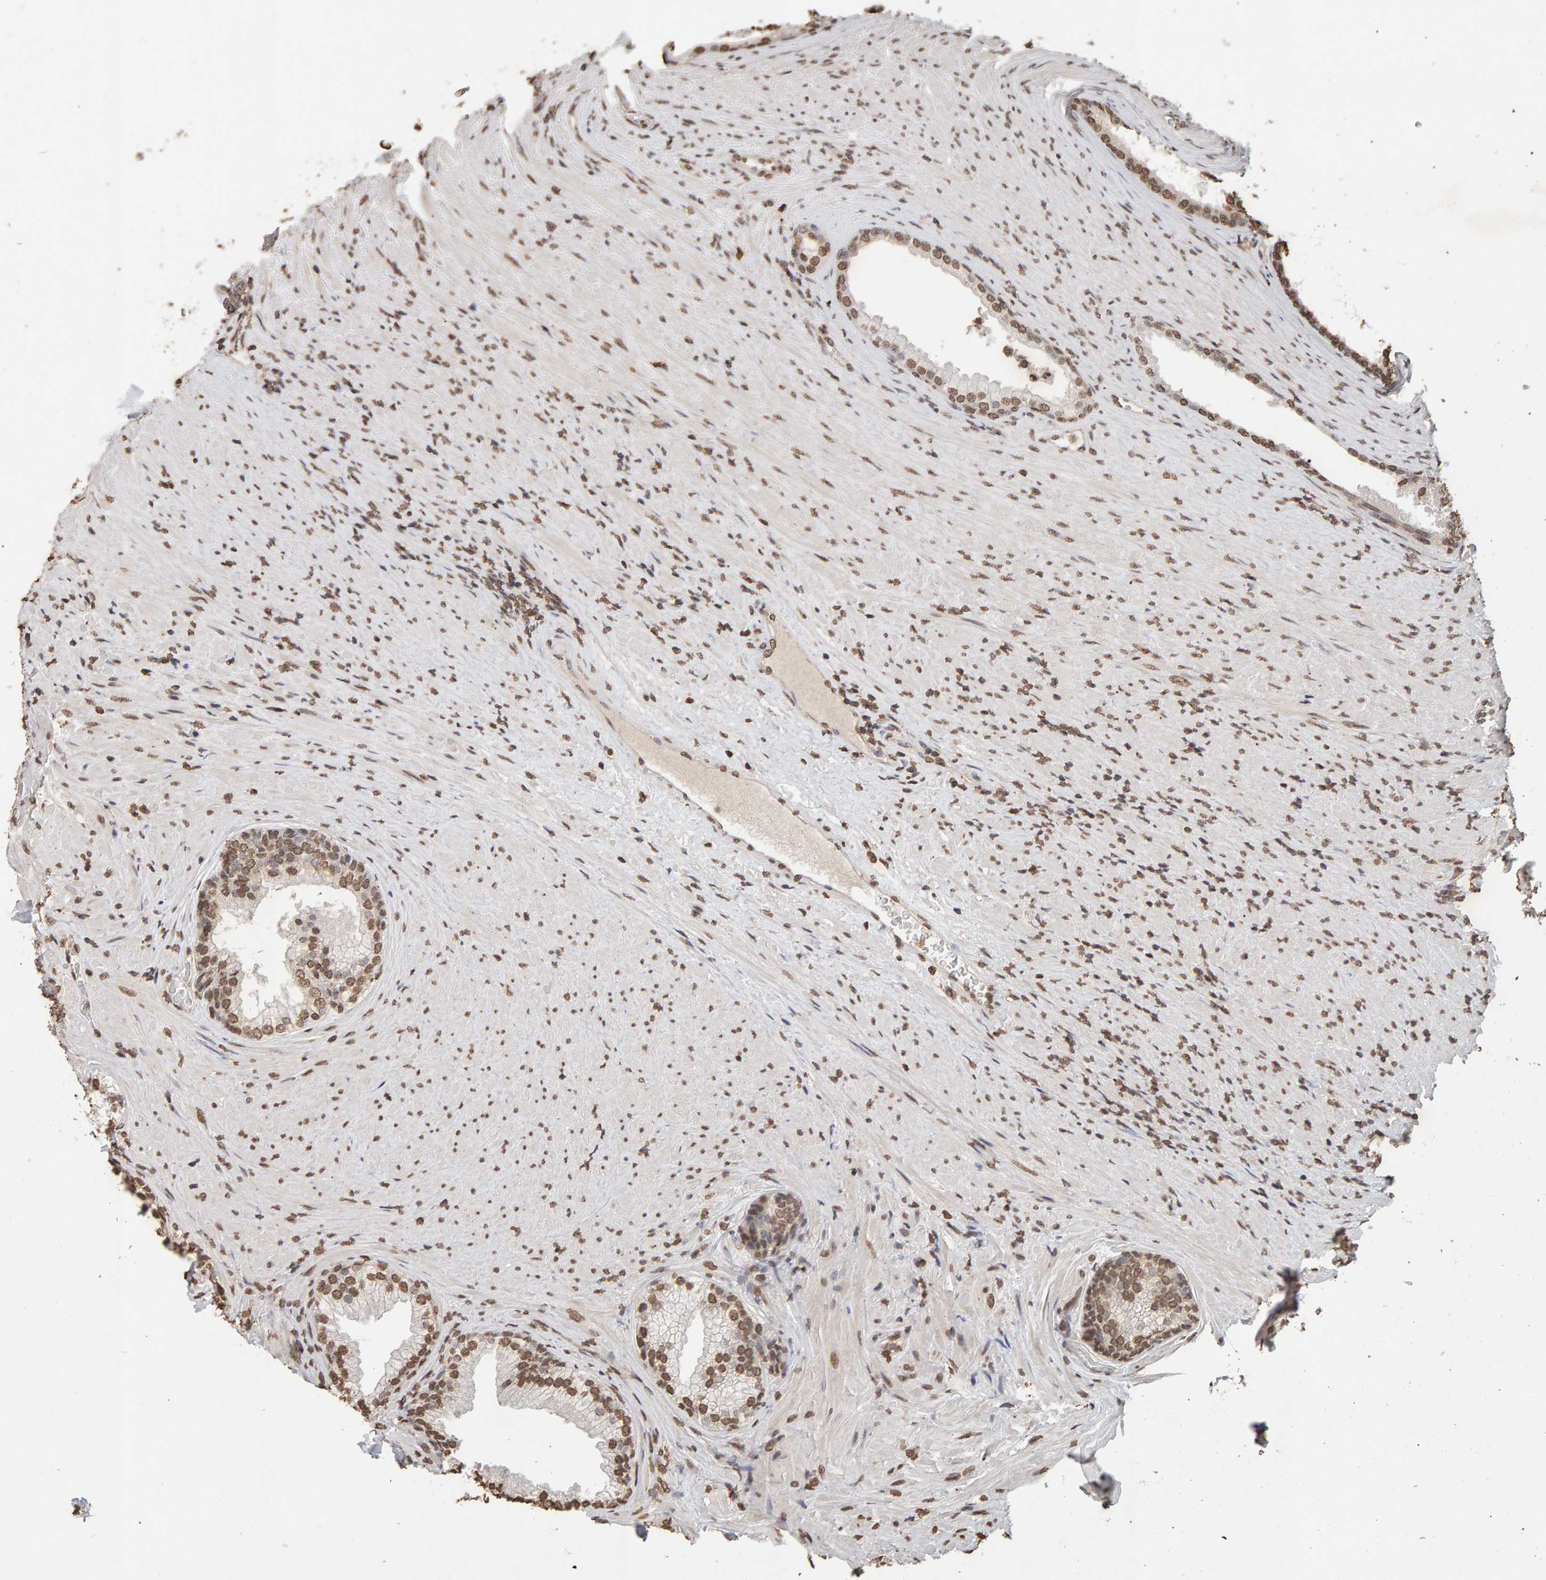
{"staining": {"intensity": "moderate", "quantity": ">75%", "location": "nuclear"}, "tissue": "prostate", "cell_type": "Glandular cells", "image_type": "normal", "snomed": [{"axis": "morphology", "description": "Normal tissue, NOS"}, {"axis": "topography", "description": "Prostate"}], "caption": "Prostate was stained to show a protein in brown. There is medium levels of moderate nuclear staining in about >75% of glandular cells.", "gene": "DNAJB5", "patient": {"sex": "male", "age": 76}}